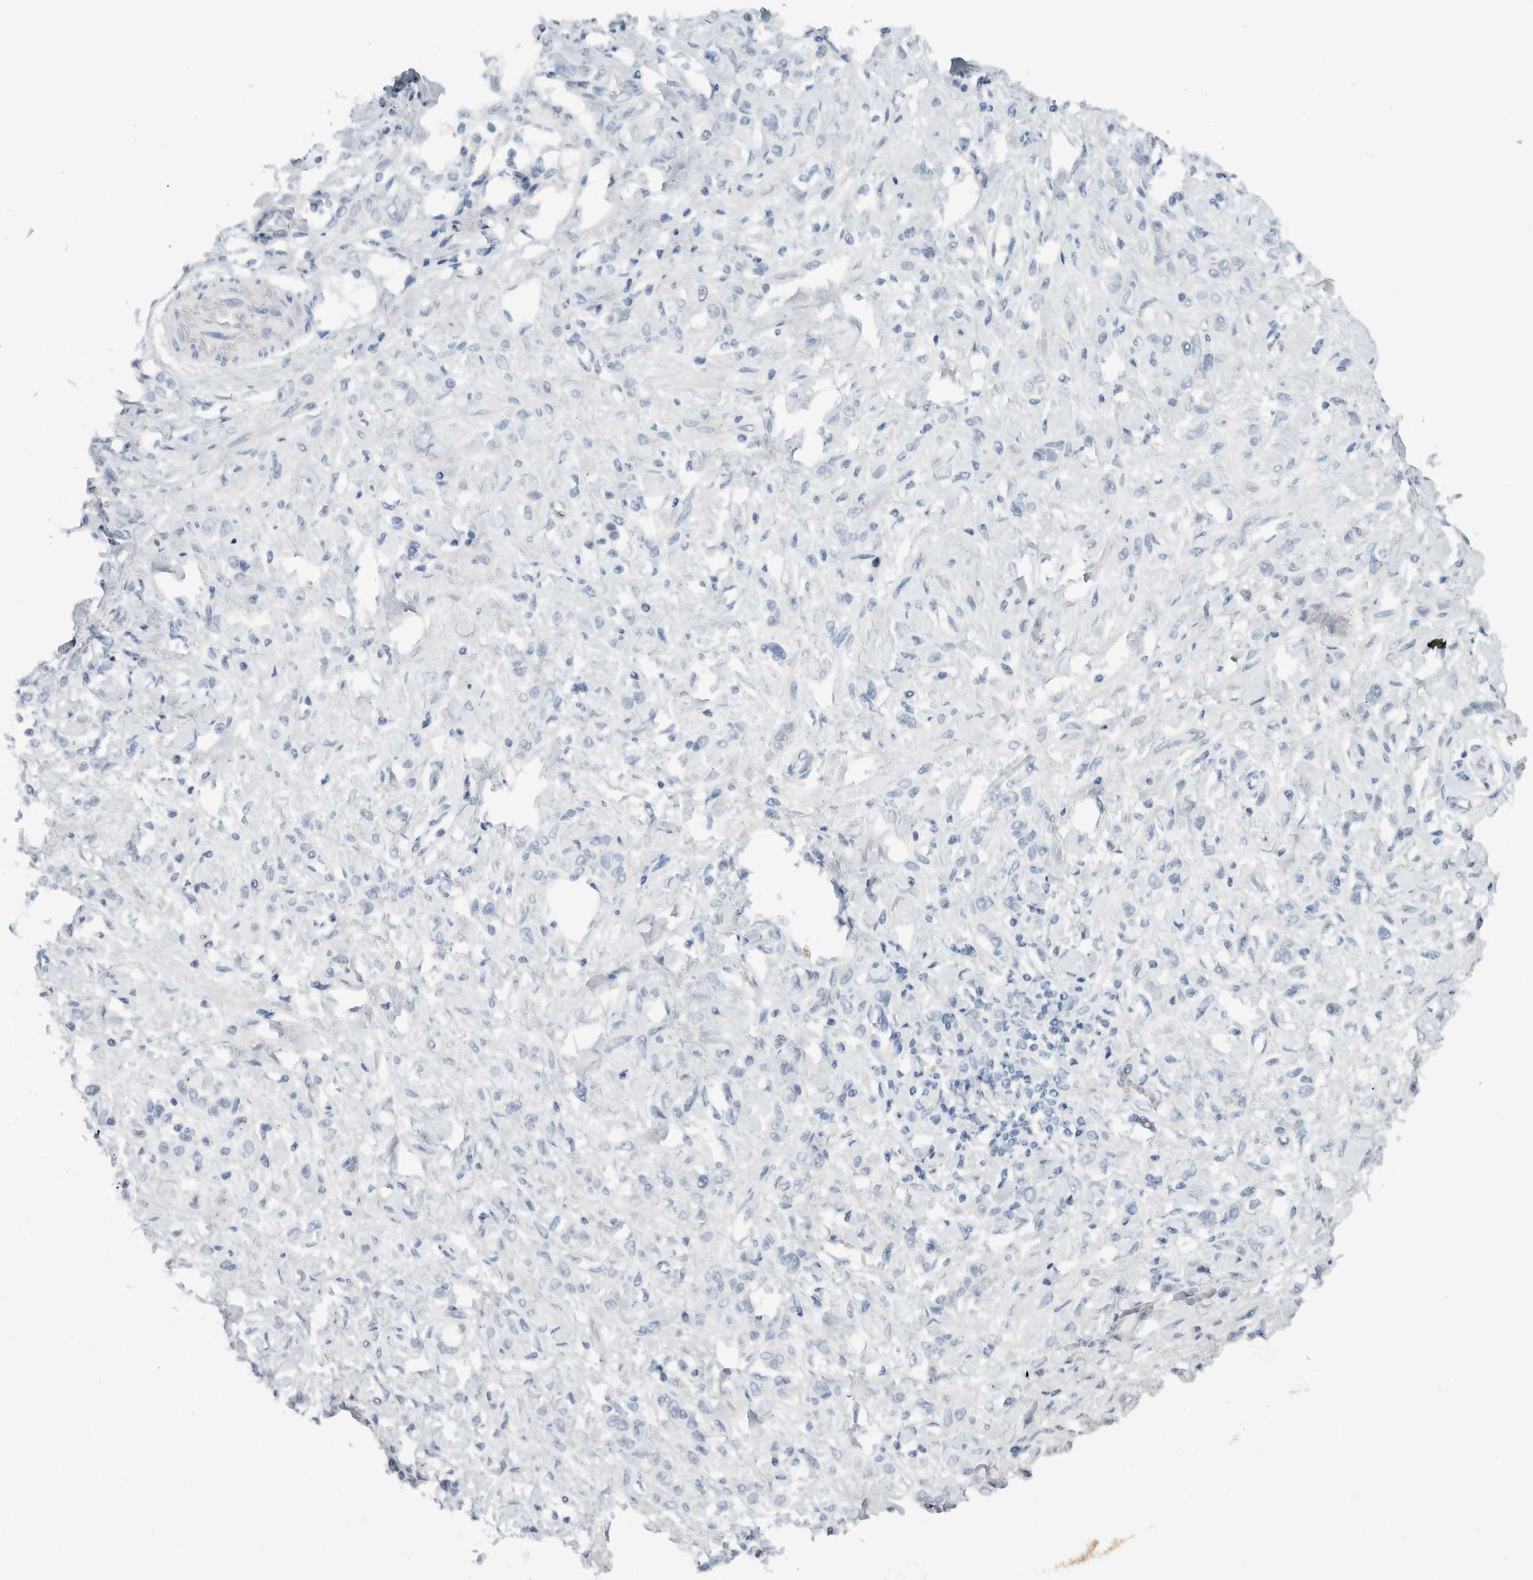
{"staining": {"intensity": "negative", "quantity": "none", "location": "none"}, "tissue": "stomach cancer", "cell_type": "Tumor cells", "image_type": "cancer", "snomed": [{"axis": "morphology", "description": "Normal tissue, NOS"}, {"axis": "morphology", "description": "Adenocarcinoma, NOS"}, {"axis": "topography", "description": "Stomach"}], "caption": "IHC of stomach cancer (adenocarcinoma) reveals no expression in tumor cells. (Brightfield microscopy of DAB immunohistochemistry (IHC) at high magnification).", "gene": "FMR1NB", "patient": {"sex": "male", "age": 82}}